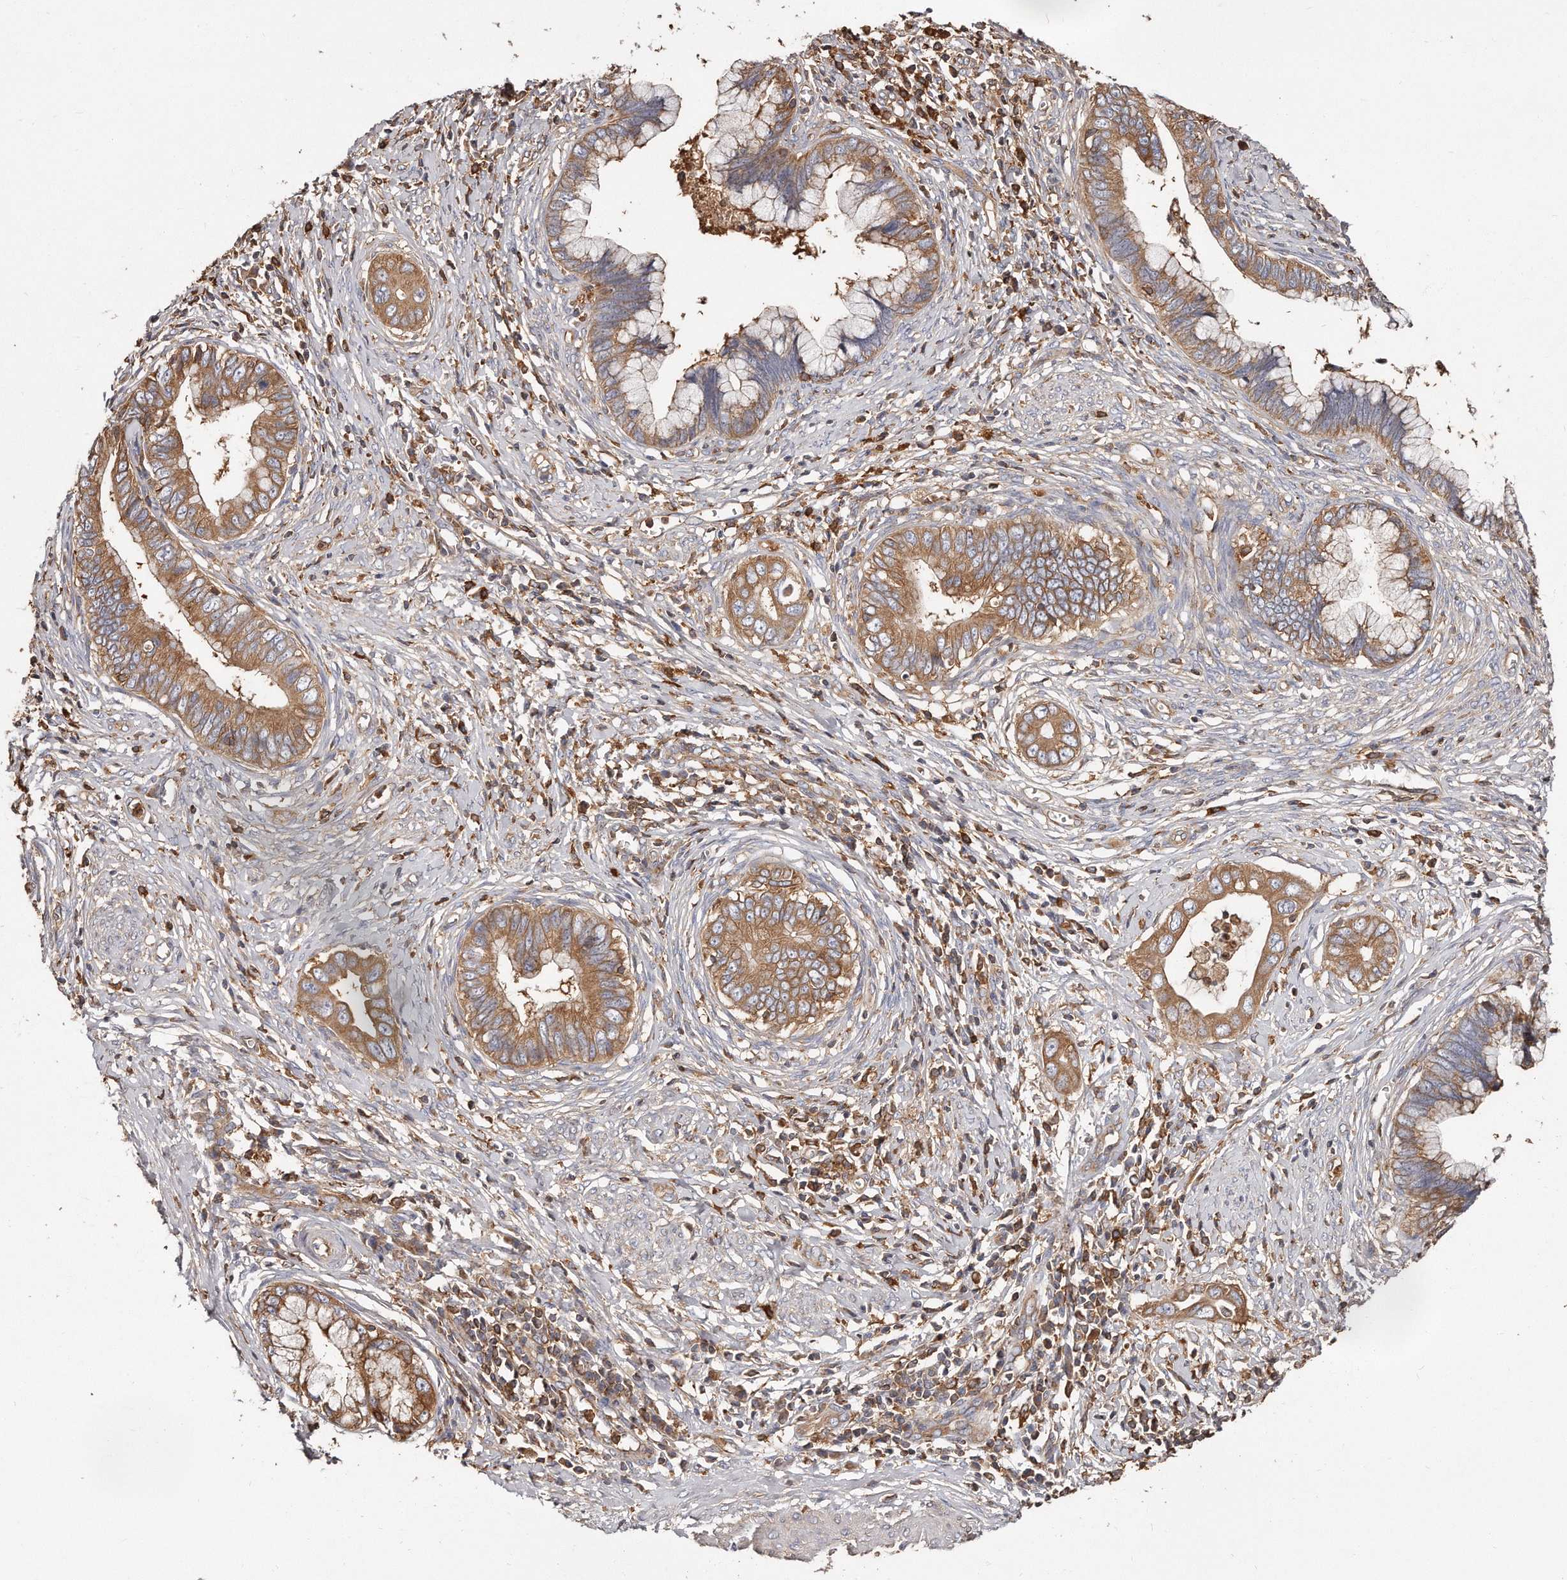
{"staining": {"intensity": "moderate", "quantity": ">75%", "location": "cytoplasmic/membranous"}, "tissue": "cervical cancer", "cell_type": "Tumor cells", "image_type": "cancer", "snomed": [{"axis": "morphology", "description": "Adenocarcinoma, NOS"}, {"axis": "topography", "description": "Cervix"}], "caption": "High-power microscopy captured an immunohistochemistry (IHC) histopathology image of cervical adenocarcinoma, revealing moderate cytoplasmic/membranous positivity in approximately >75% of tumor cells.", "gene": "CAP1", "patient": {"sex": "female", "age": 44}}